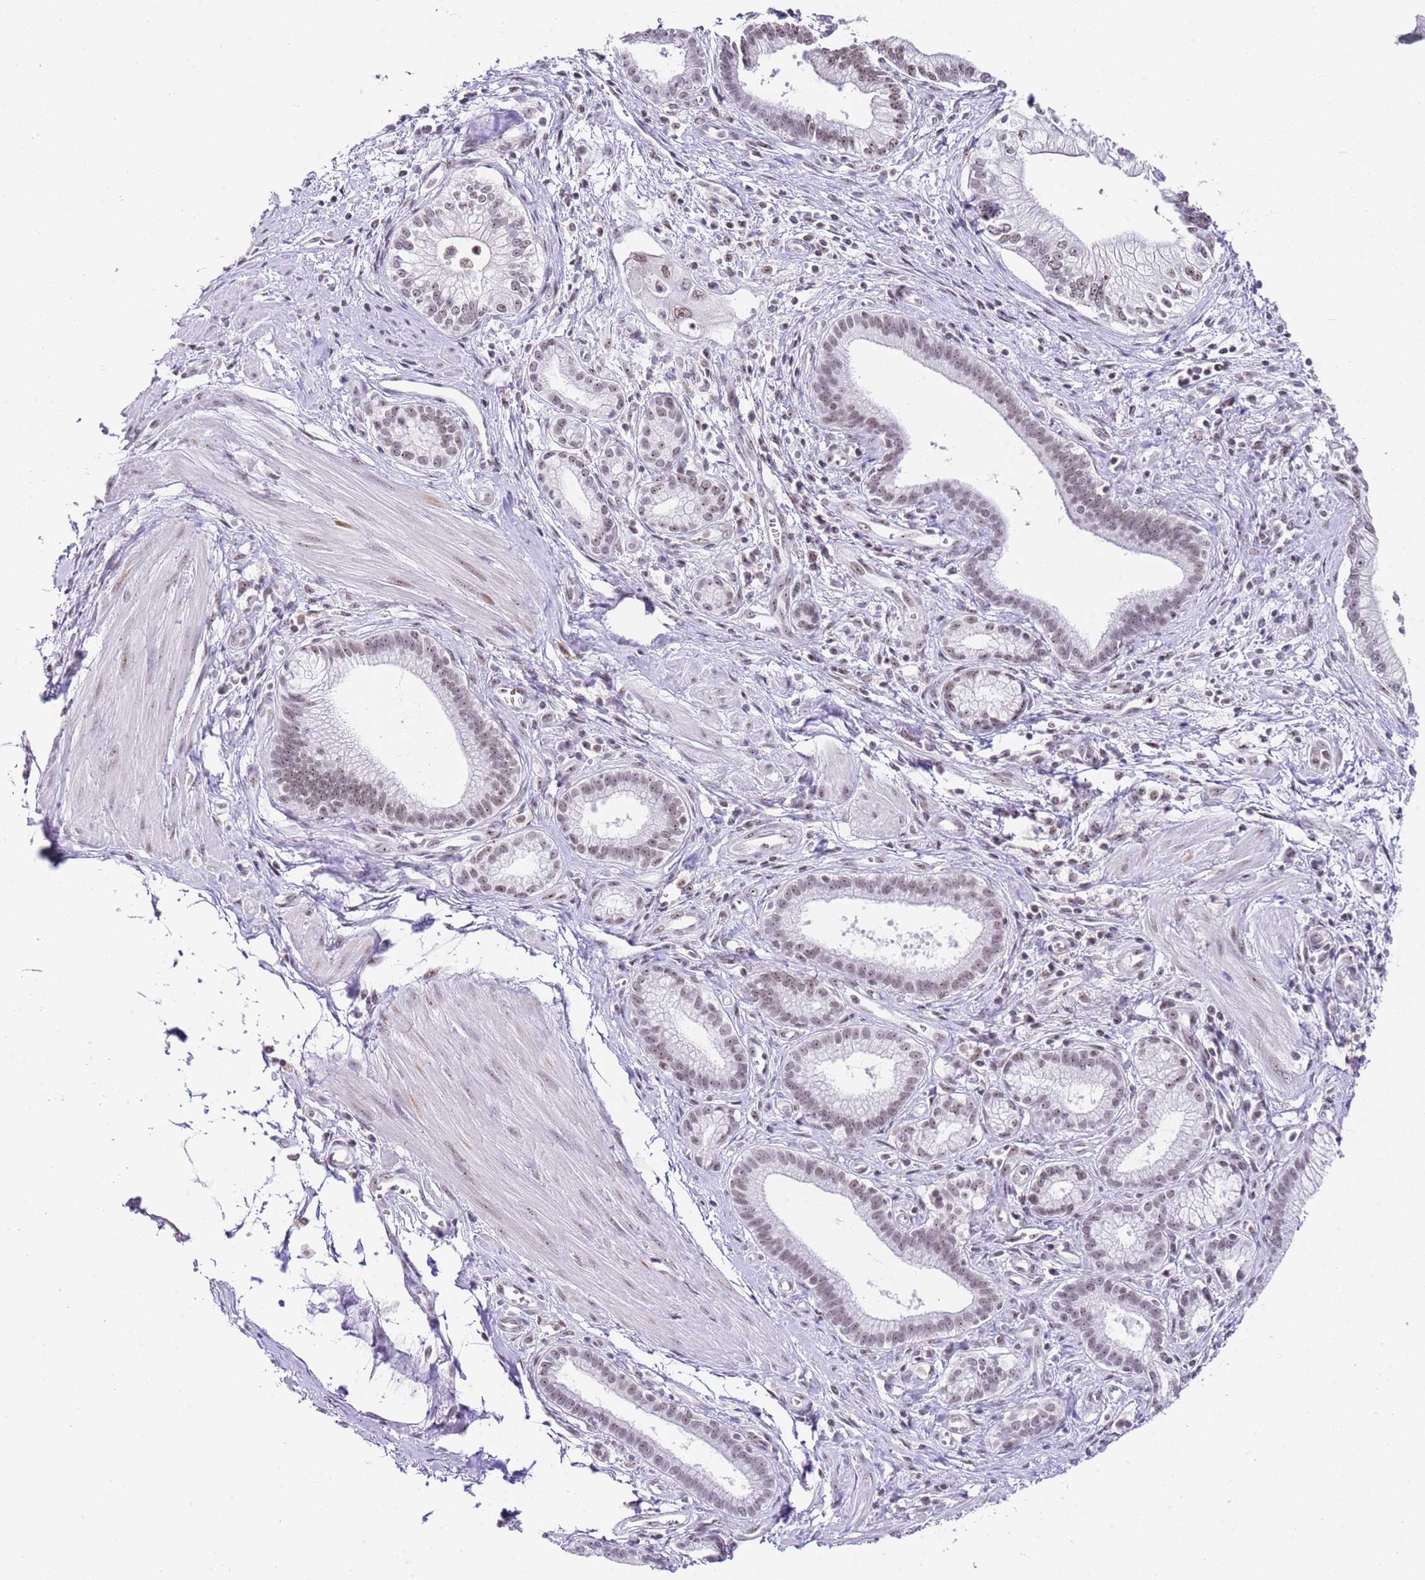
{"staining": {"intensity": "weak", "quantity": "25%-75%", "location": "nuclear"}, "tissue": "pancreatic cancer", "cell_type": "Tumor cells", "image_type": "cancer", "snomed": [{"axis": "morphology", "description": "Adenocarcinoma, NOS"}, {"axis": "topography", "description": "Pancreas"}], "caption": "IHC (DAB) staining of adenocarcinoma (pancreatic) reveals weak nuclear protein expression in about 25%-75% of tumor cells.", "gene": "NOP56", "patient": {"sex": "male", "age": 78}}